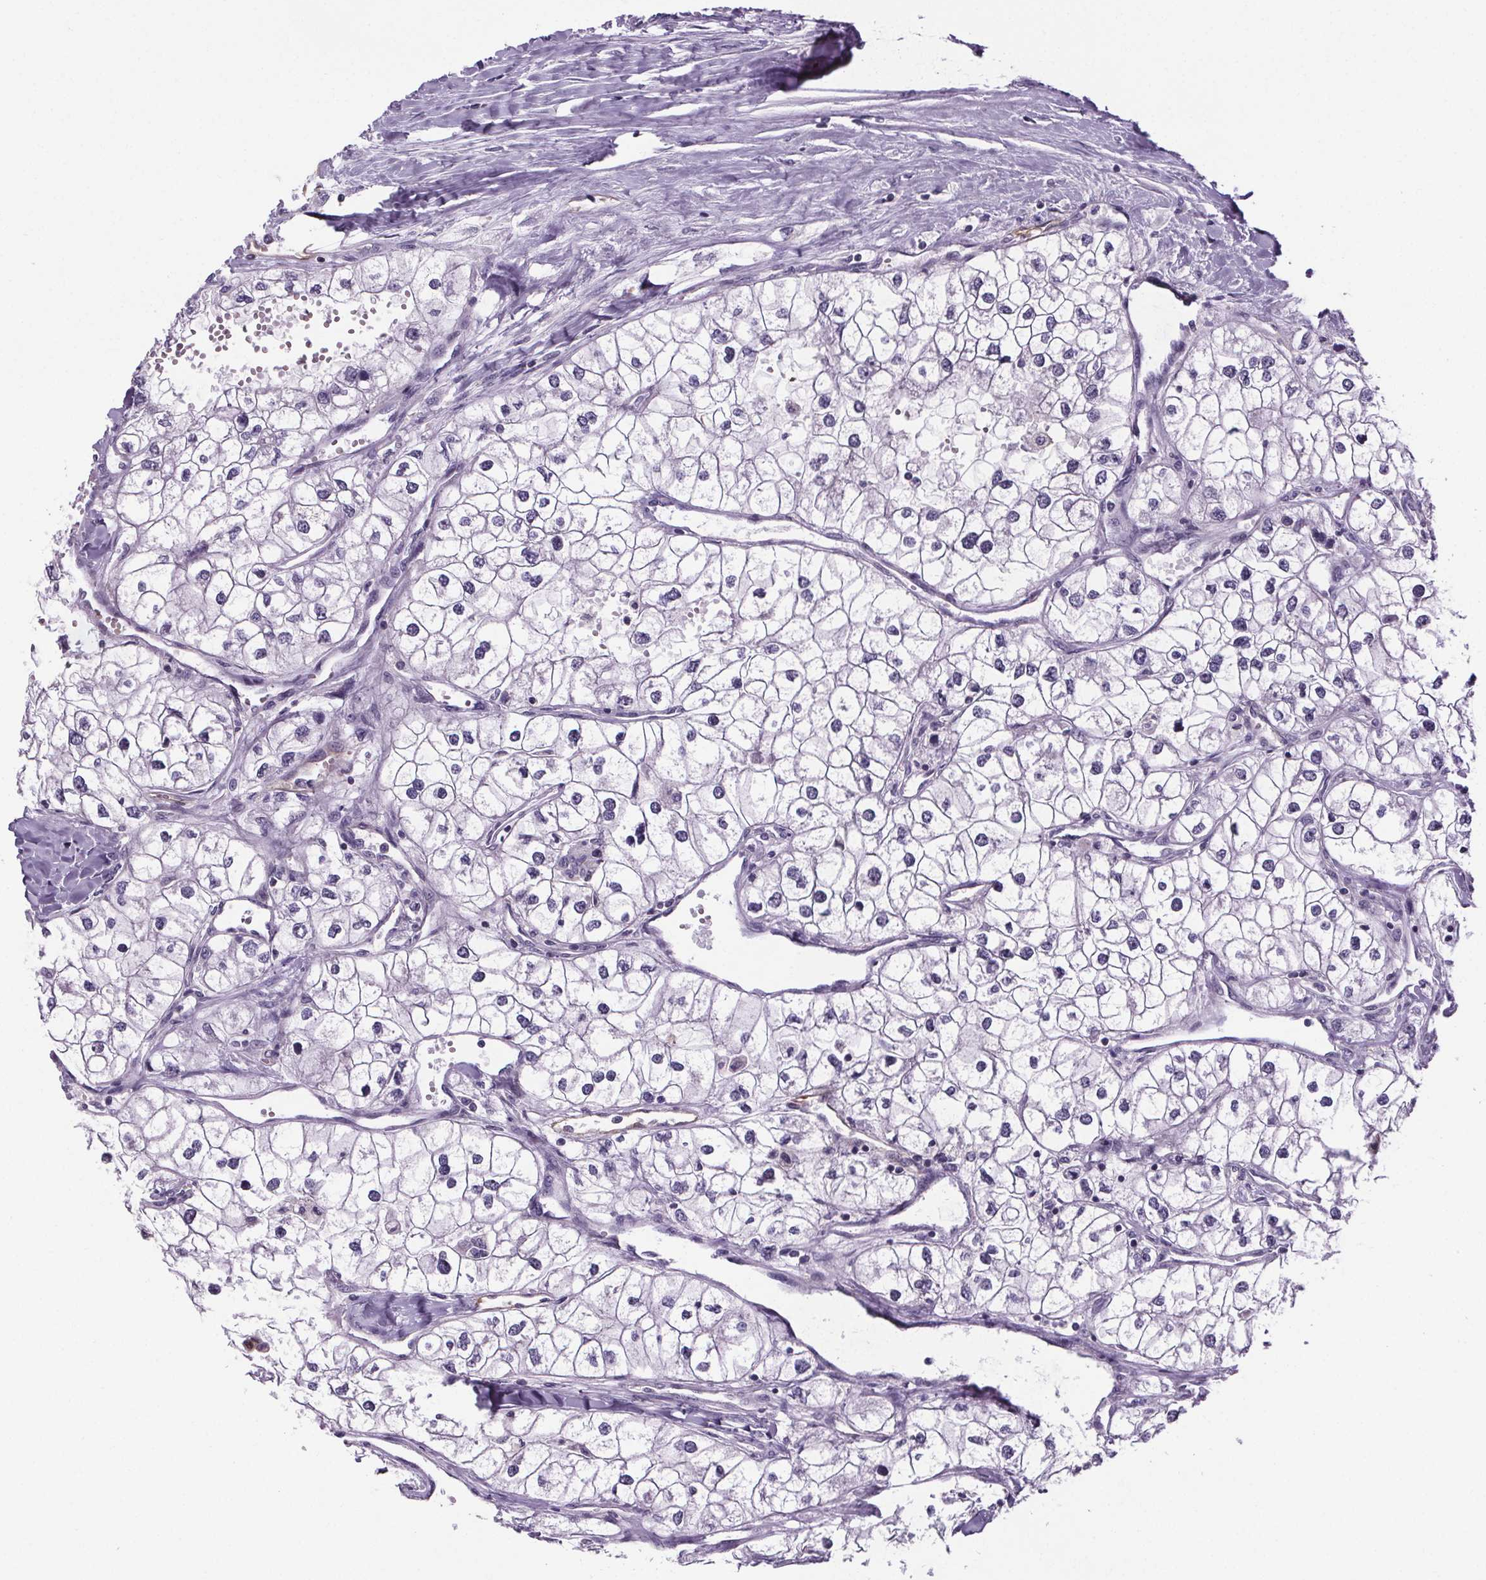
{"staining": {"intensity": "negative", "quantity": "none", "location": "none"}, "tissue": "renal cancer", "cell_type": "Tumor cells", "image_type": "cancer", "snomed": [{"axis": "morphology", "description": "Adenocarcinoma, NOS"}, {"axis": "topography", "description": "Kidney"}], "caption": "This is a photomicrograph of IHC staining of adenocarcinoma (renal), which shows no staining in tumor cells. Brightfield microscopy of IHC stained with DAB (3,3'-diaminobenzidine) (brown) and hematoxylin (blue), captured at high magnification.", "gene": "TTC12", "patient": {"sex": "male", "age": 59}}